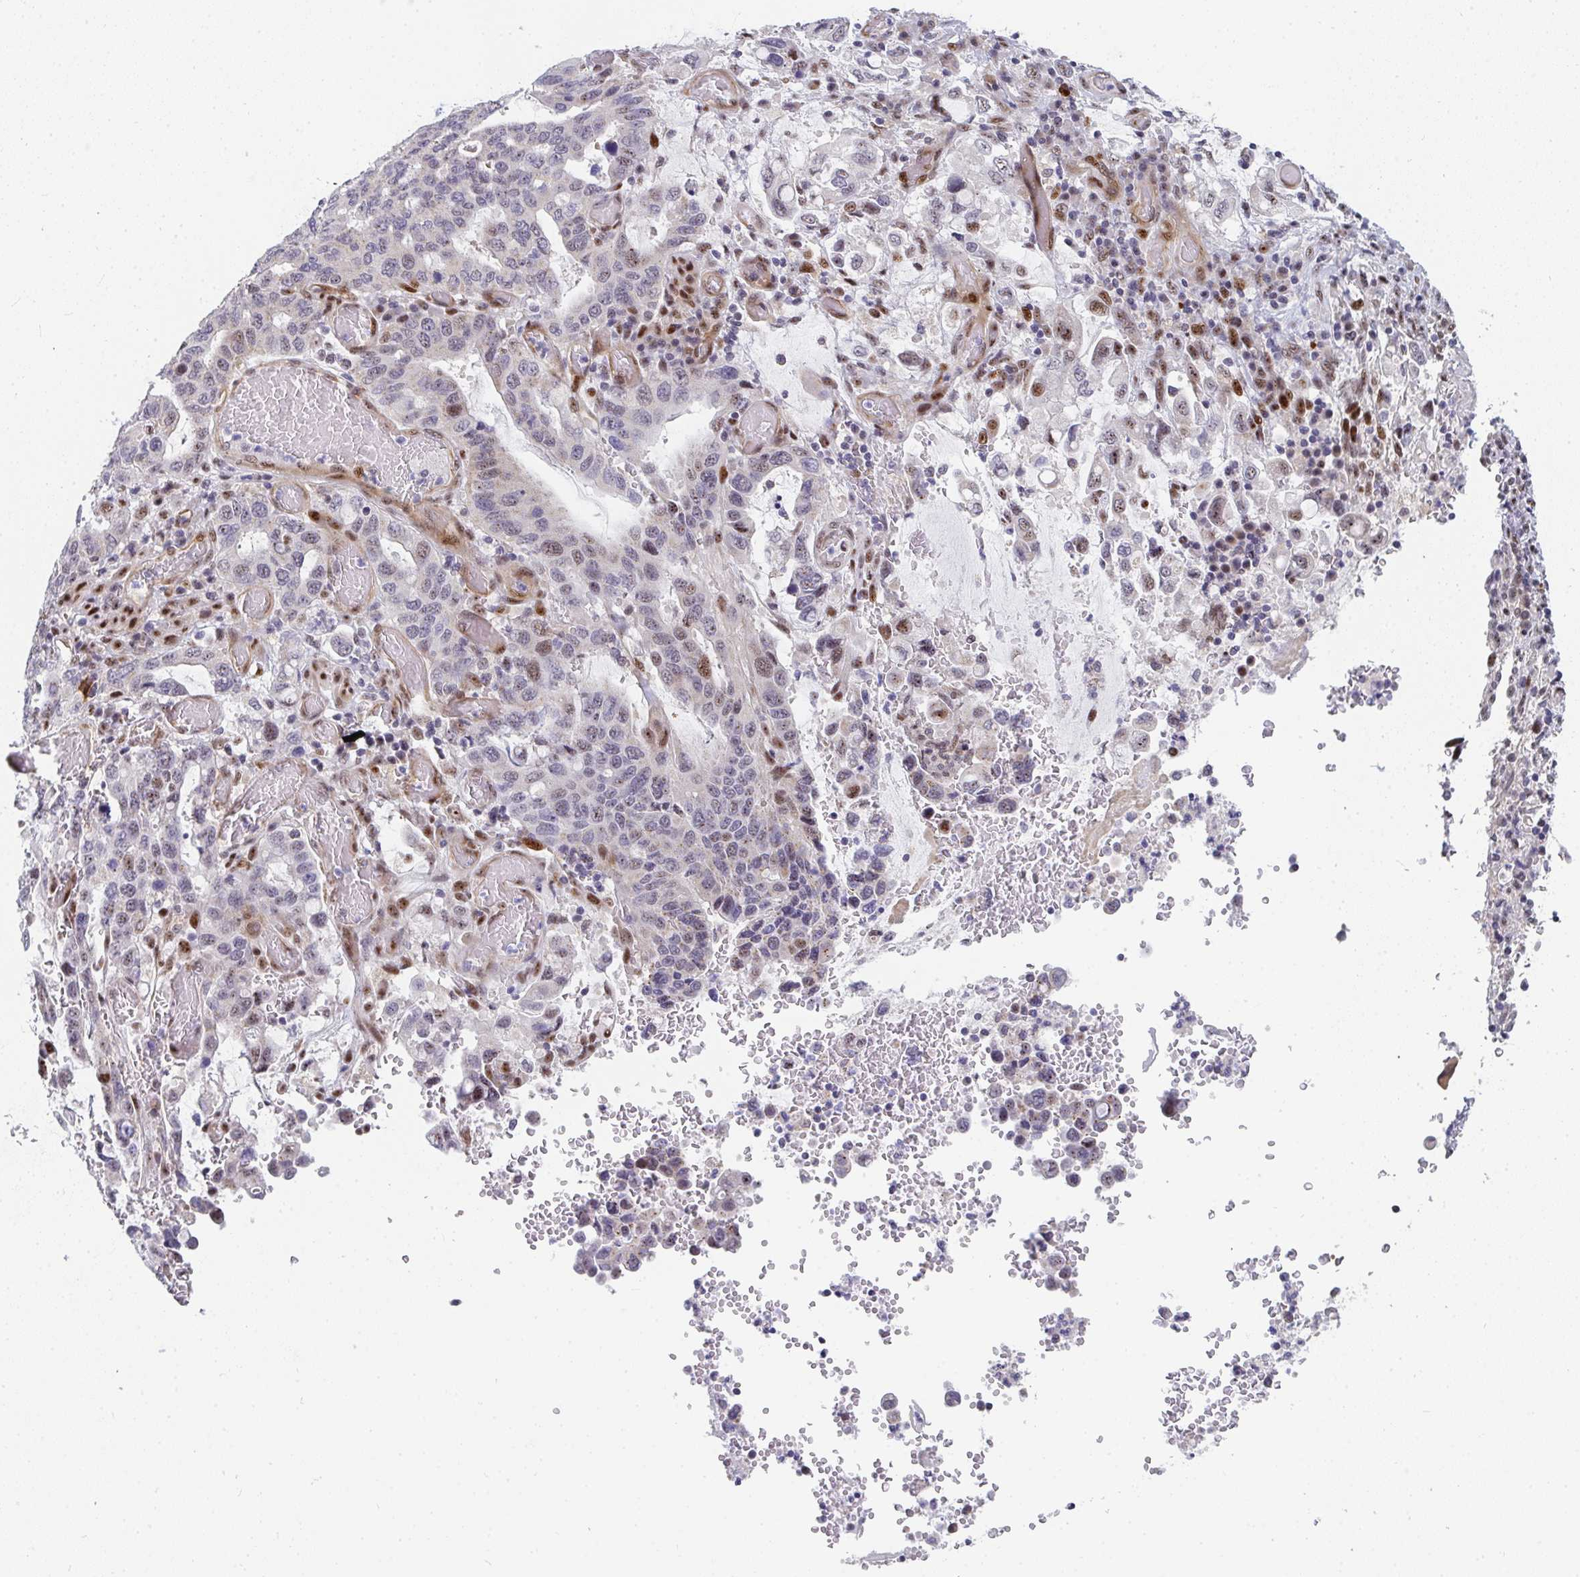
{"staining": {"intensity": "moderate", "quantity": "<25%", "location": "nuclear"}, "tissue": "stomach cancer", "cell_type": "Tumor cells", "image_type": "cancer", "snomed": [{"axis": "morphology", "description": "Adenocarcinoma, NOS"}, {"axis": "topography", "description": "Stomach, upper"}, {"axis": "topography", "description": "Stomach"}], "caption": "Stomach cancer (adenocarcinoma) tissue demonstrates moderate nuclear staining in about <25% of tumor cells (IHC, brightfield microscopy, high magnification).", "gene": "ZIC3", "patient": {"sex": "male", "age": 62}}